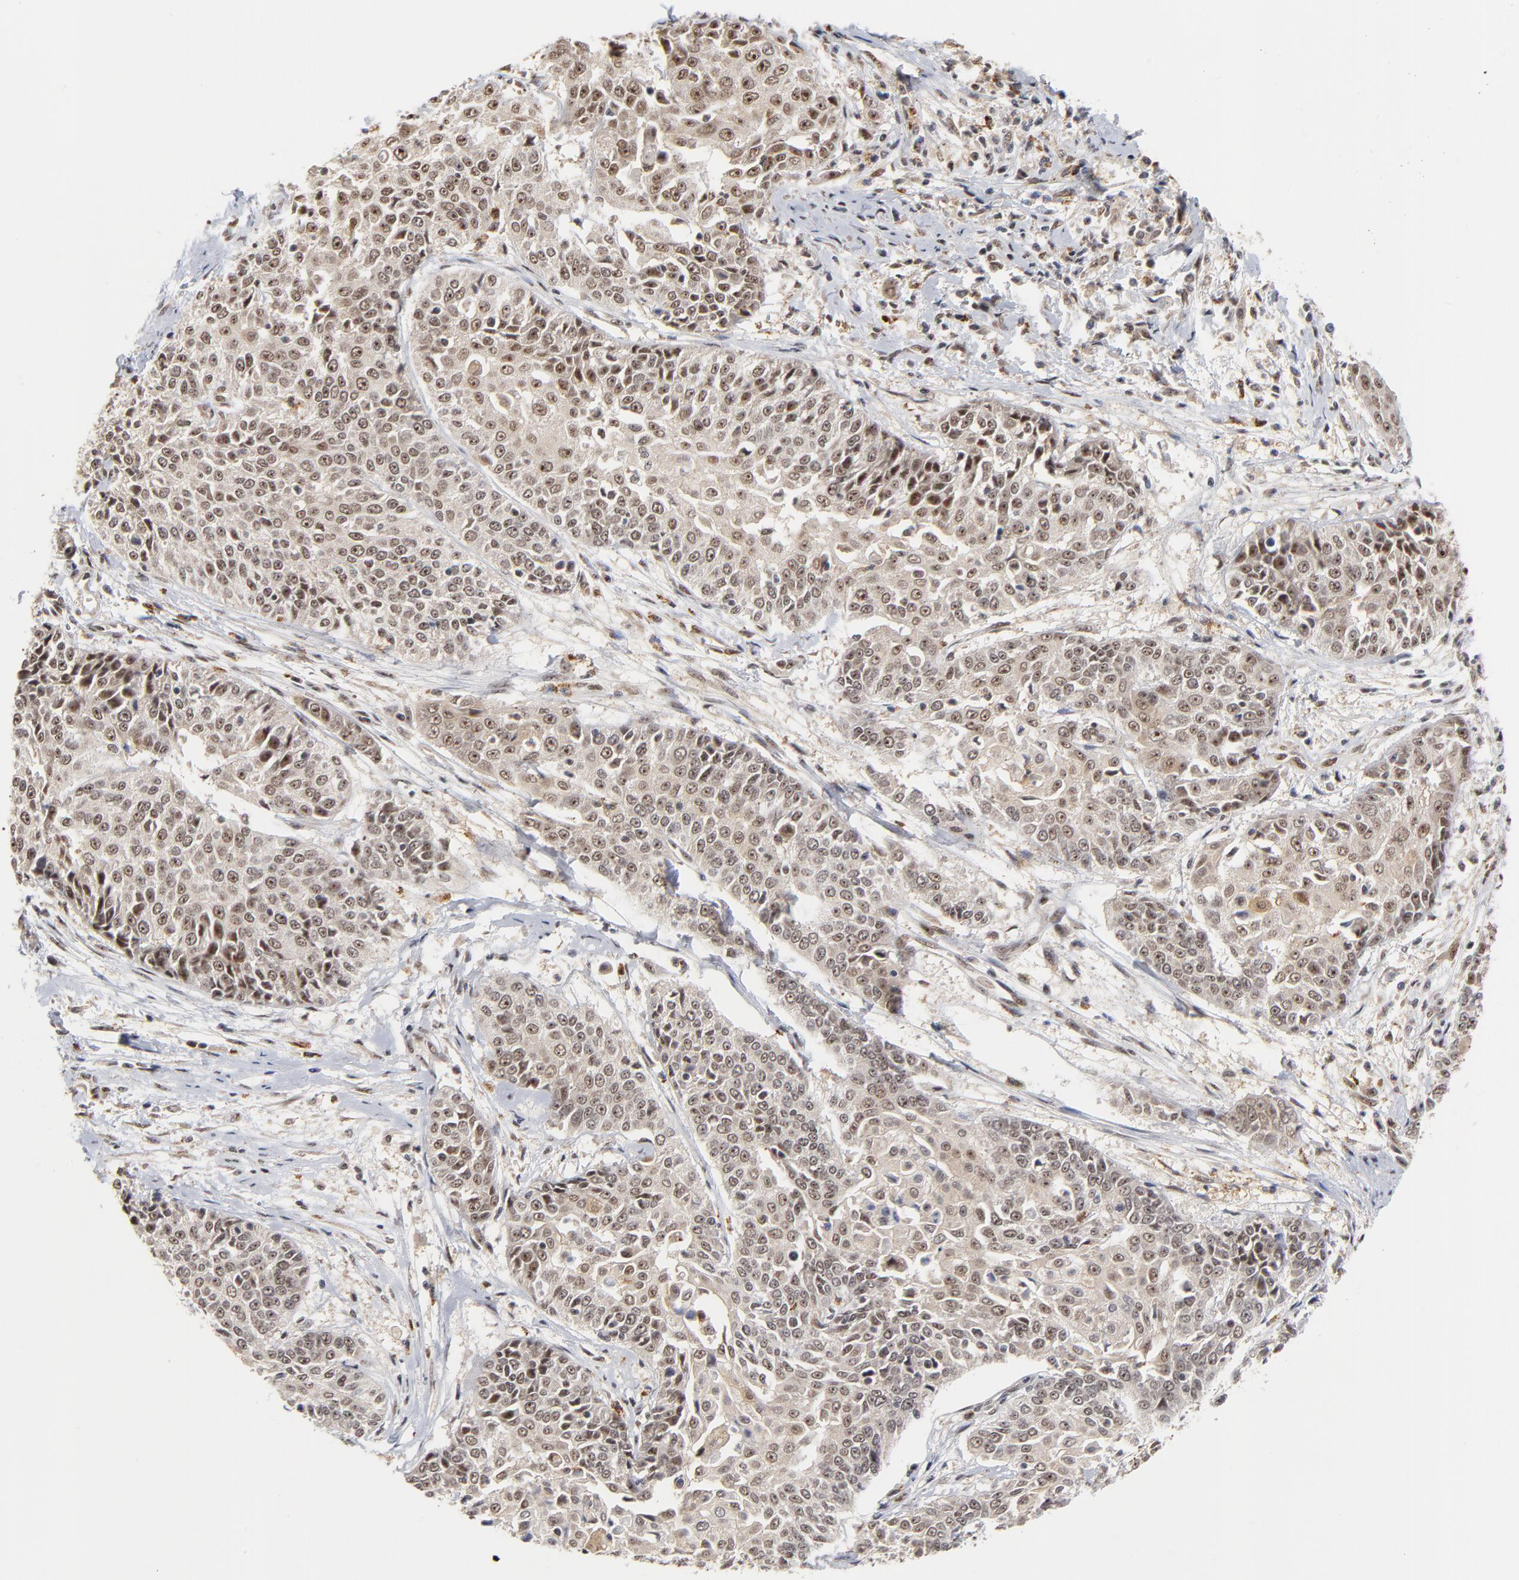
{"staining": {"intensity": "weak", "quantity": ">75%", "location": "cytoplasmic/membranous,nuclear"}, "tissue": "cervical cancer", "cell_type": "Tumor cells", "image_type": "cancer", "snomed": [{"axis": "morphology", "description": "Squamous cell carcinoma, NOS"}, {"axis": "topography", "description": "Cervix"}], "caption": "Immunohistochemical staining of cervical cancer demonstrates low levels of weak cytoplasmic/membranous and nuclear protein positivity in approximately >75% of tumor cells.", "gene": "ZNF419", "patient": {"sex": "female", "age": 64}}